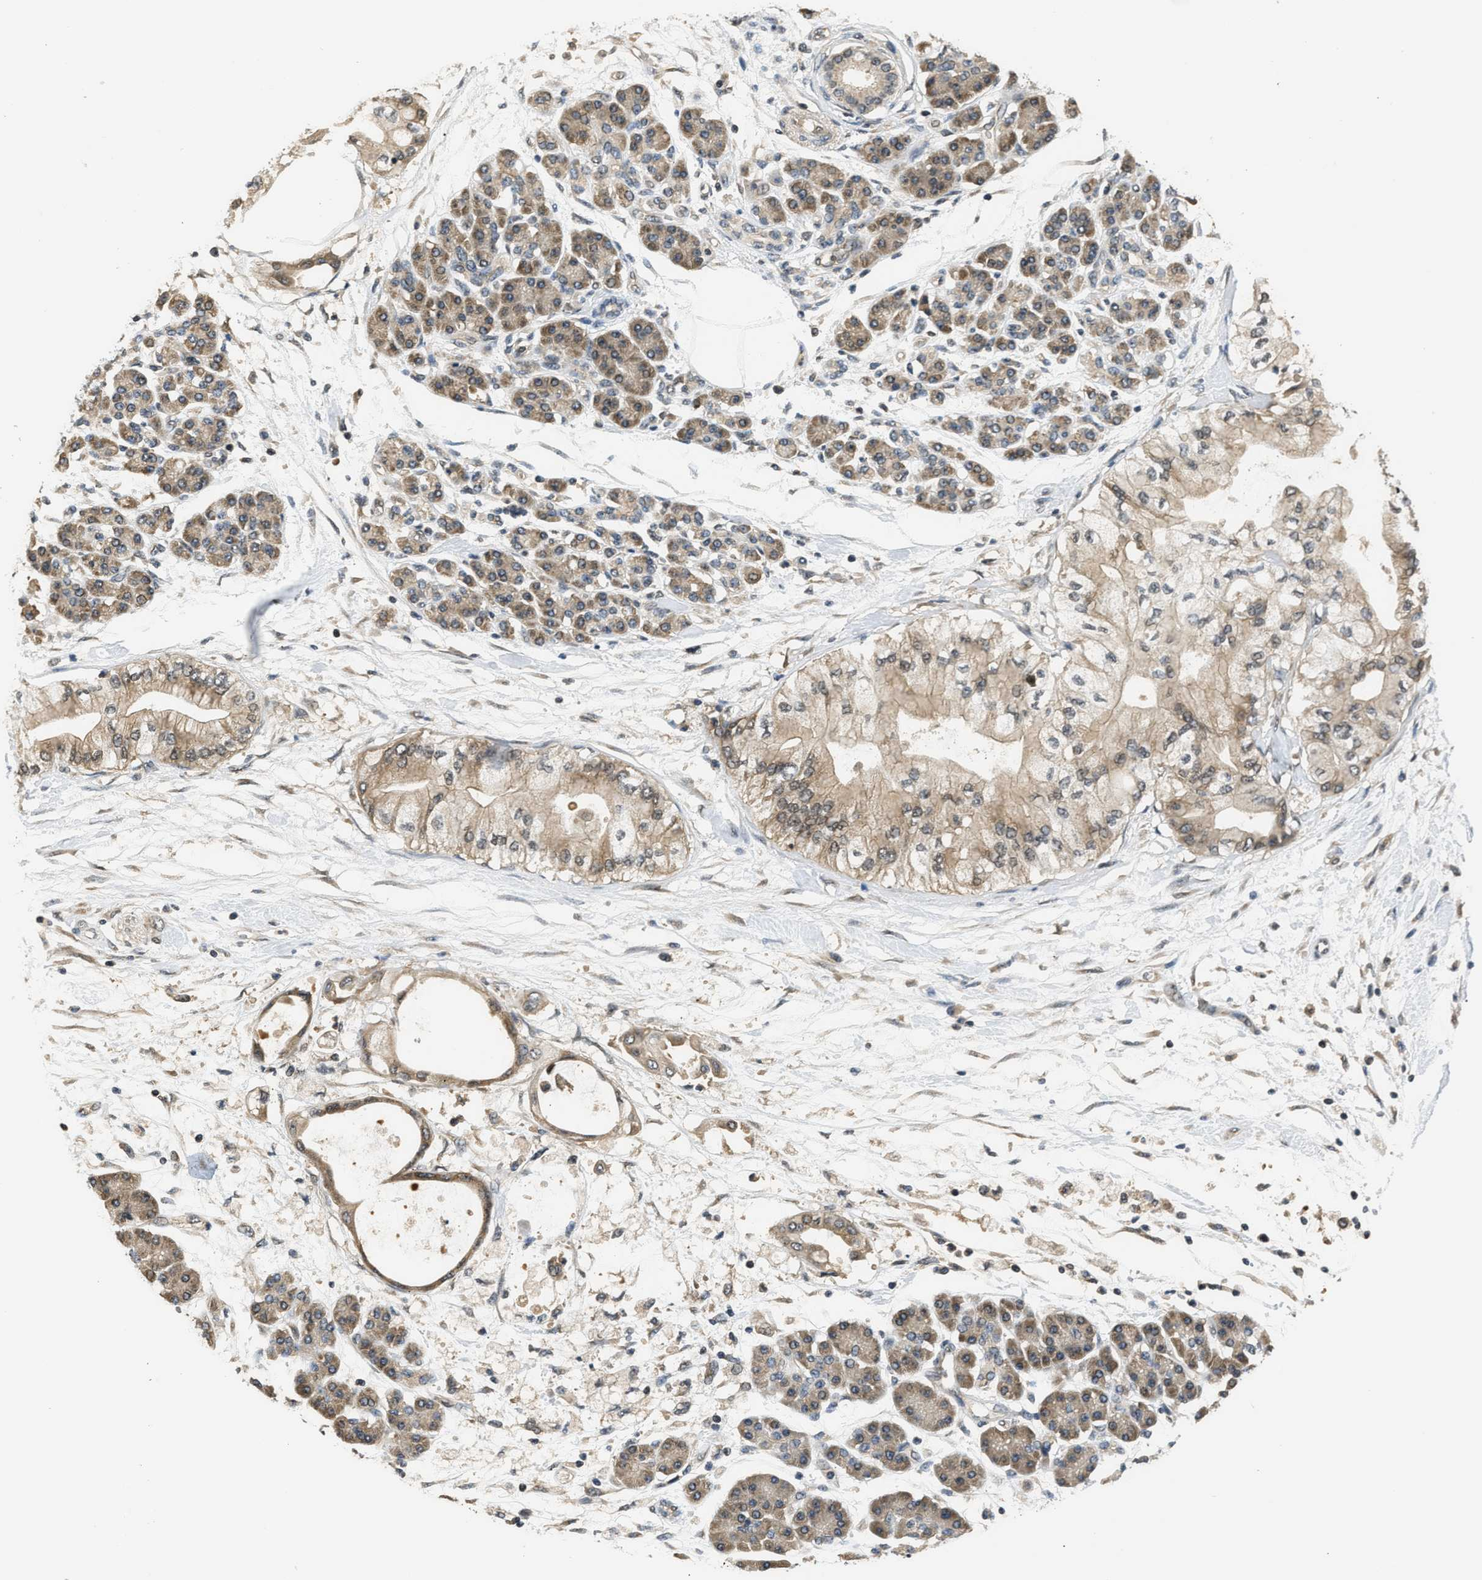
{"staining": {"intensity": "moderate", "quantity": ">75%", "location": "cytoplasmic/membranous"}, "tissue": "pancreatic cancer", "cell_type": "Tumor cells", "image_type": "cancer", "snomed": [{"axis": "morphology", "description": "Adenocarcinoma, NOS"}, {"axis": "morphology", "description": "Adenocarcinoma, metastatic, NOS"}, {"axis": "topography", "description": "Lymph node"}, {"axis": "topography", "description": "Pancreas"}, {"axis": "topography", "description": "Duodenum"}], "caption": "Pancreatic cancer (adenocarcinoma) stained for a protein displays moderate cytoplasmic/membranous positivity in tumor cells.", "gene": "RAB29", "patient": {"sex": "female", "age": 64}}